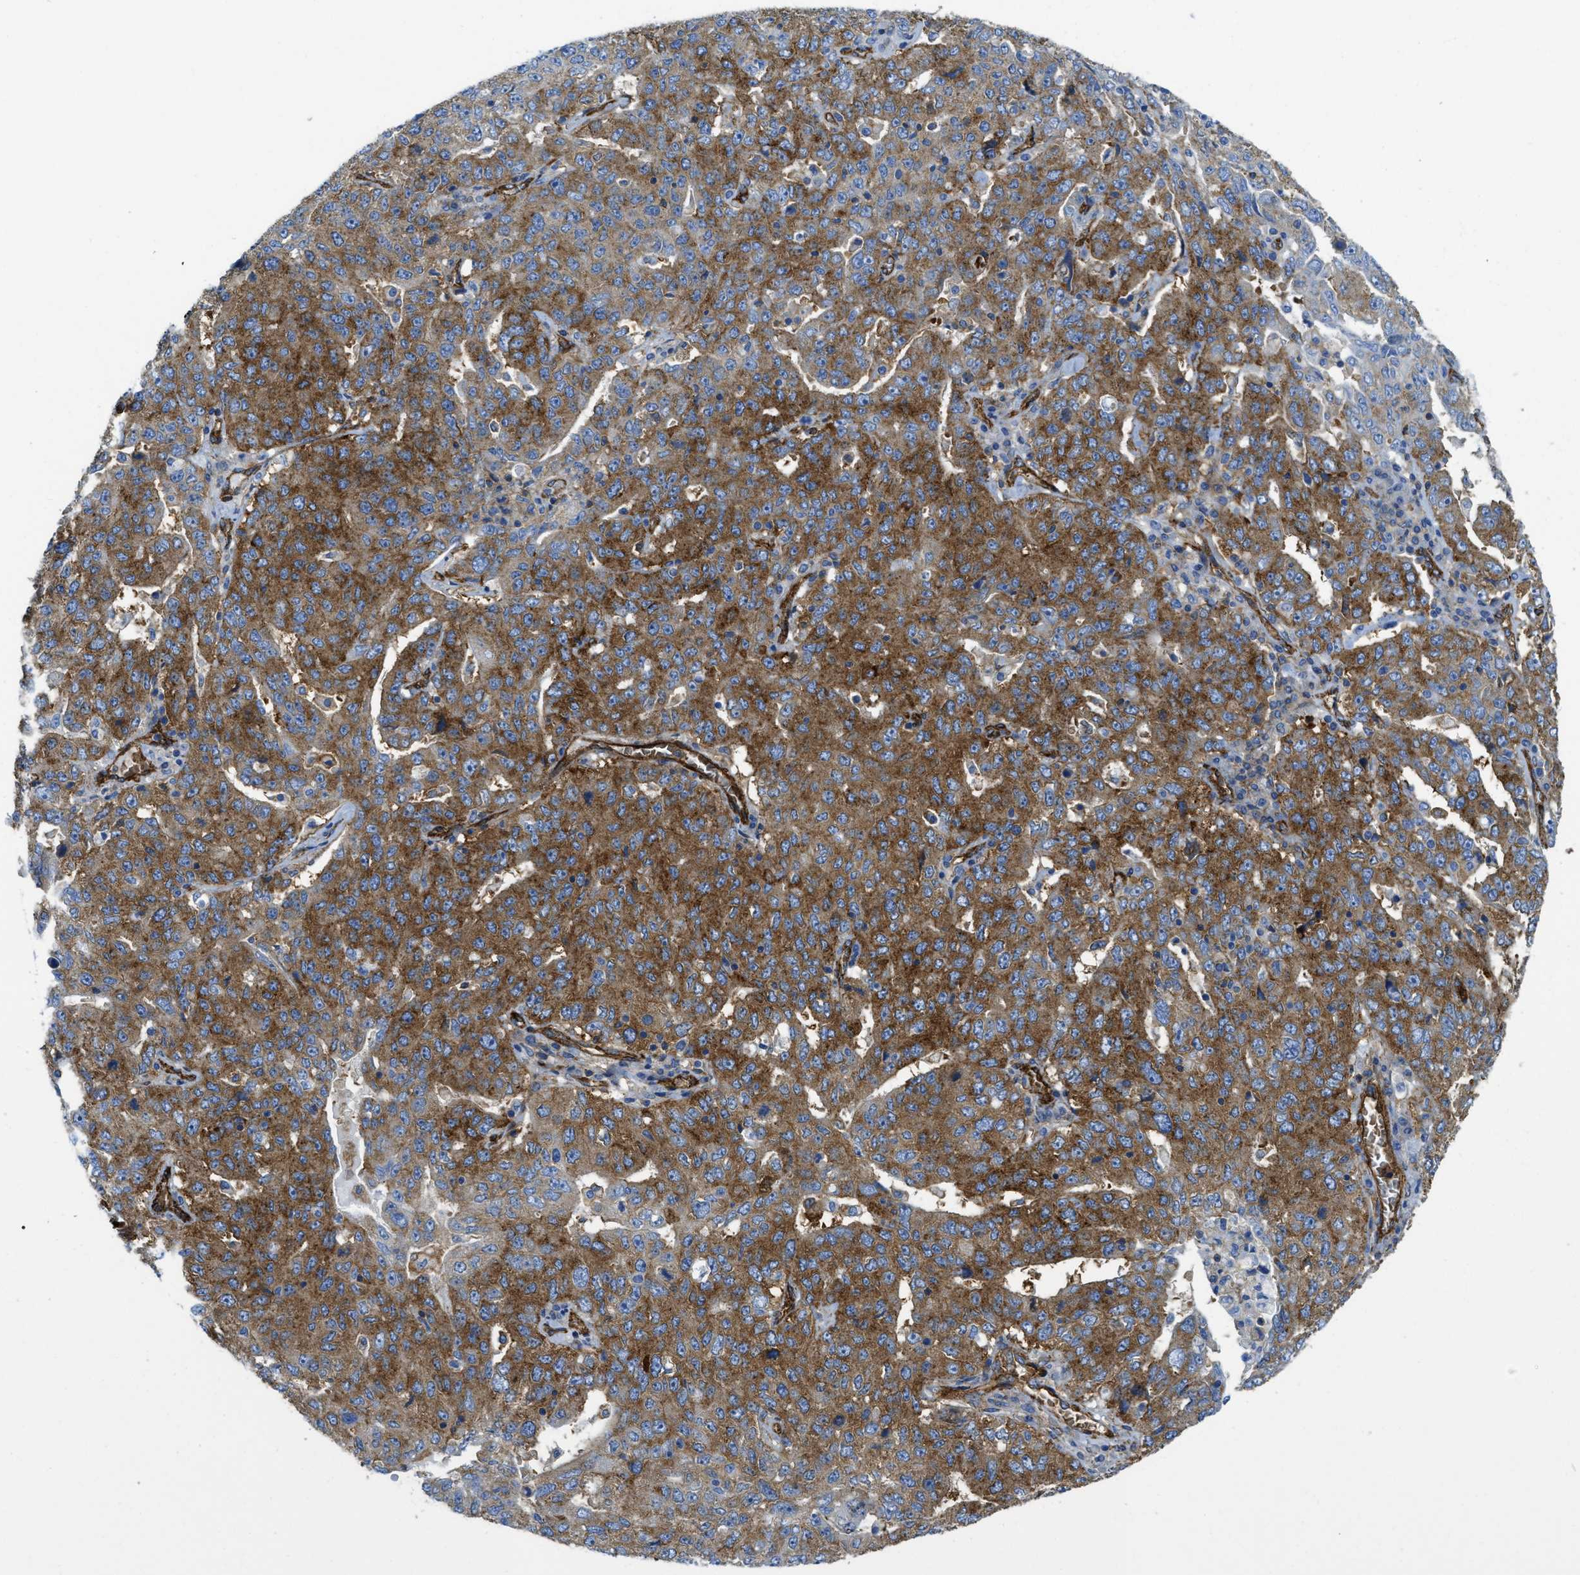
{"staining": {"intensity": "strong", "quantity": "25%-75%", "location": "cytoplasmic/membranous"}, "tissue": "ovarian cancer", "cell_type": "Tumor cells", "image_type": "cancer", "snomed": [{"axis": "morphology", "description": "Carcinoma, endometroid"}, {"axis": "topography", "description": "Ovary"}], "caption": "The histopathology image reveals a brown stain indicating the presence of a protein in the cytoplasmic/membranous of tumor cells in ovarian cancer (endometroid carcinoma).", "gene": "HIP1", "patient": {"sex": "female", "age": 62}}